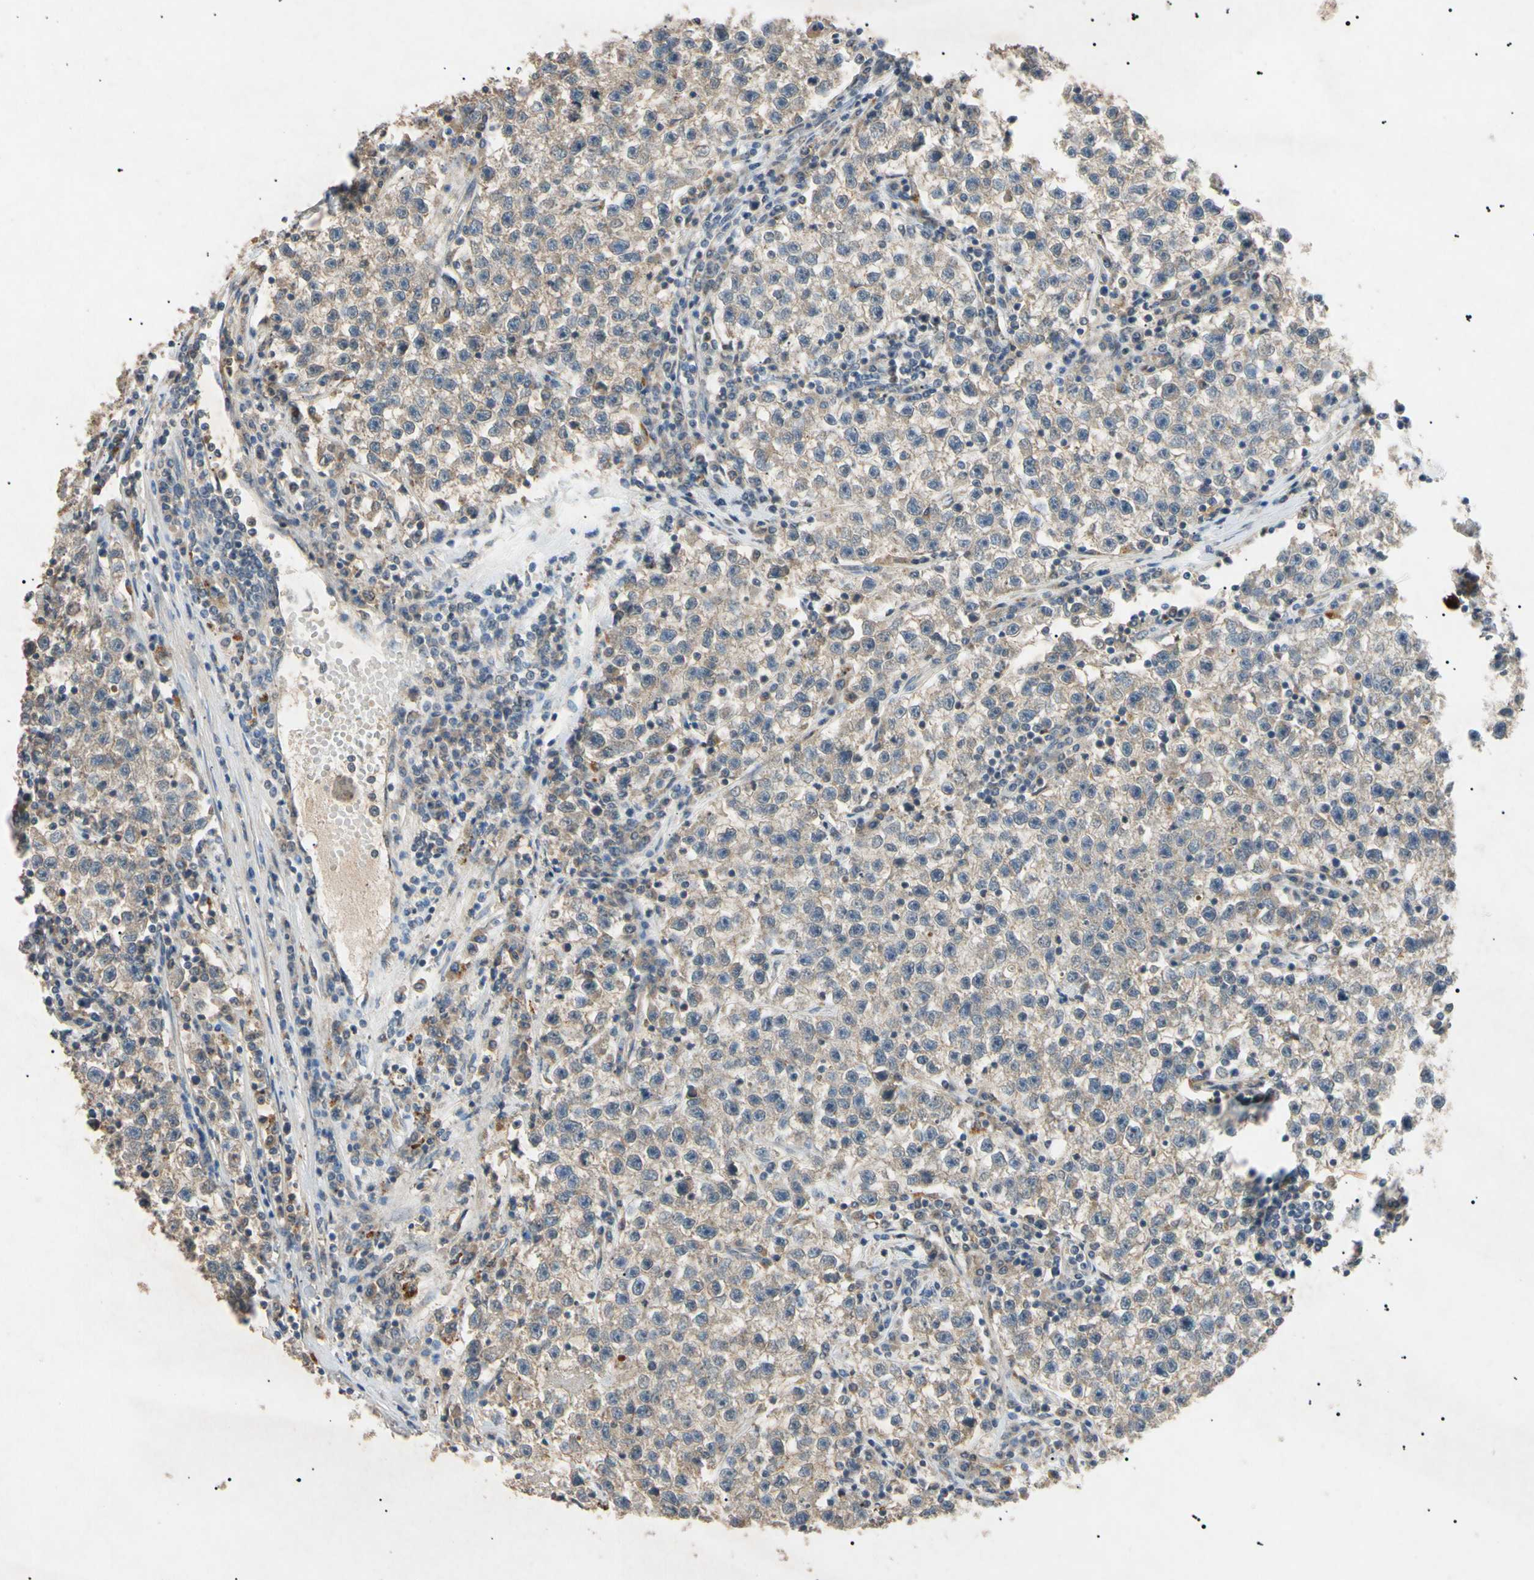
{"staining": {"intensity": "negative", "quantity": "none", "location": "none"}, "tissue": "testis cancer", "cell_type": "Tumor cells", "image_type": "cancer", "snomed": [{"axis": "morphology", "description": "Seminoma, NOS"}, {"axis": "topography", "description": "Testis"}], "caption": "Immunohistochemical staining of human testis cancer displays no significant positivity in tumor cells. (Brightfield microscopy of DAB immunohistochemistry (IHC) at high magnification).", "gene": "TUBB4A", "patient": {"sex": "male", "age": 22}}